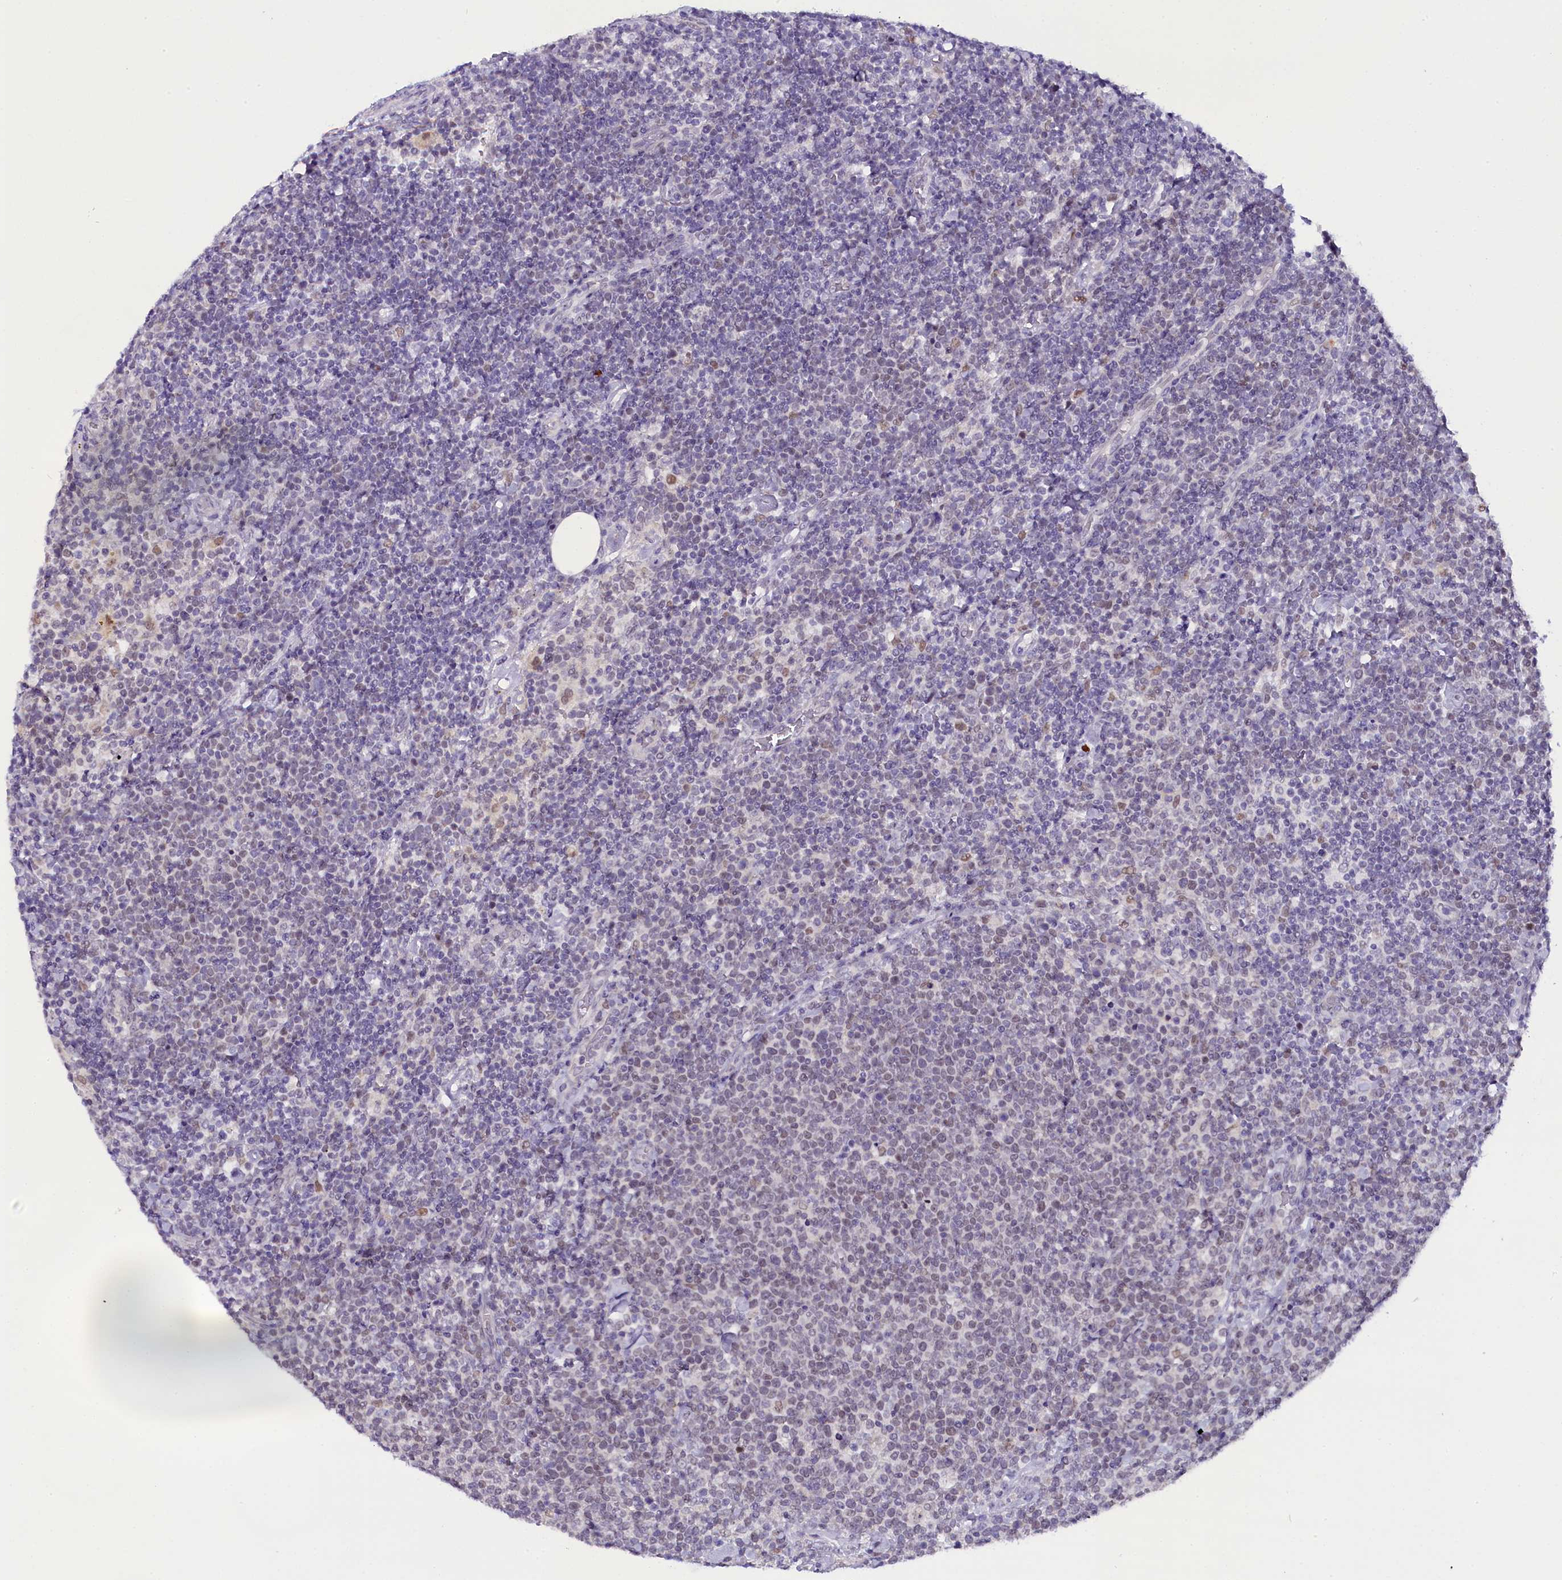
{"staining": {"intensity": "negative", "quantity": "none", "location": "none"}, "tissue": "lymphoma", "cell_type": "Tumor cells", "image_type": "cancer", "snomed": [{"axis": "morphology", "description": "Malignant lymphoma, non-Hodgkin's type, High grade"}, {"axis": "topography", "description": "Lymph node"}], "caption": "Immunohistochemistry (IHC) of human lymphoma exhibits no expression in tumor cells.", "gene": "OSGEP", "patient": {"sex": "male", "age": 61}}